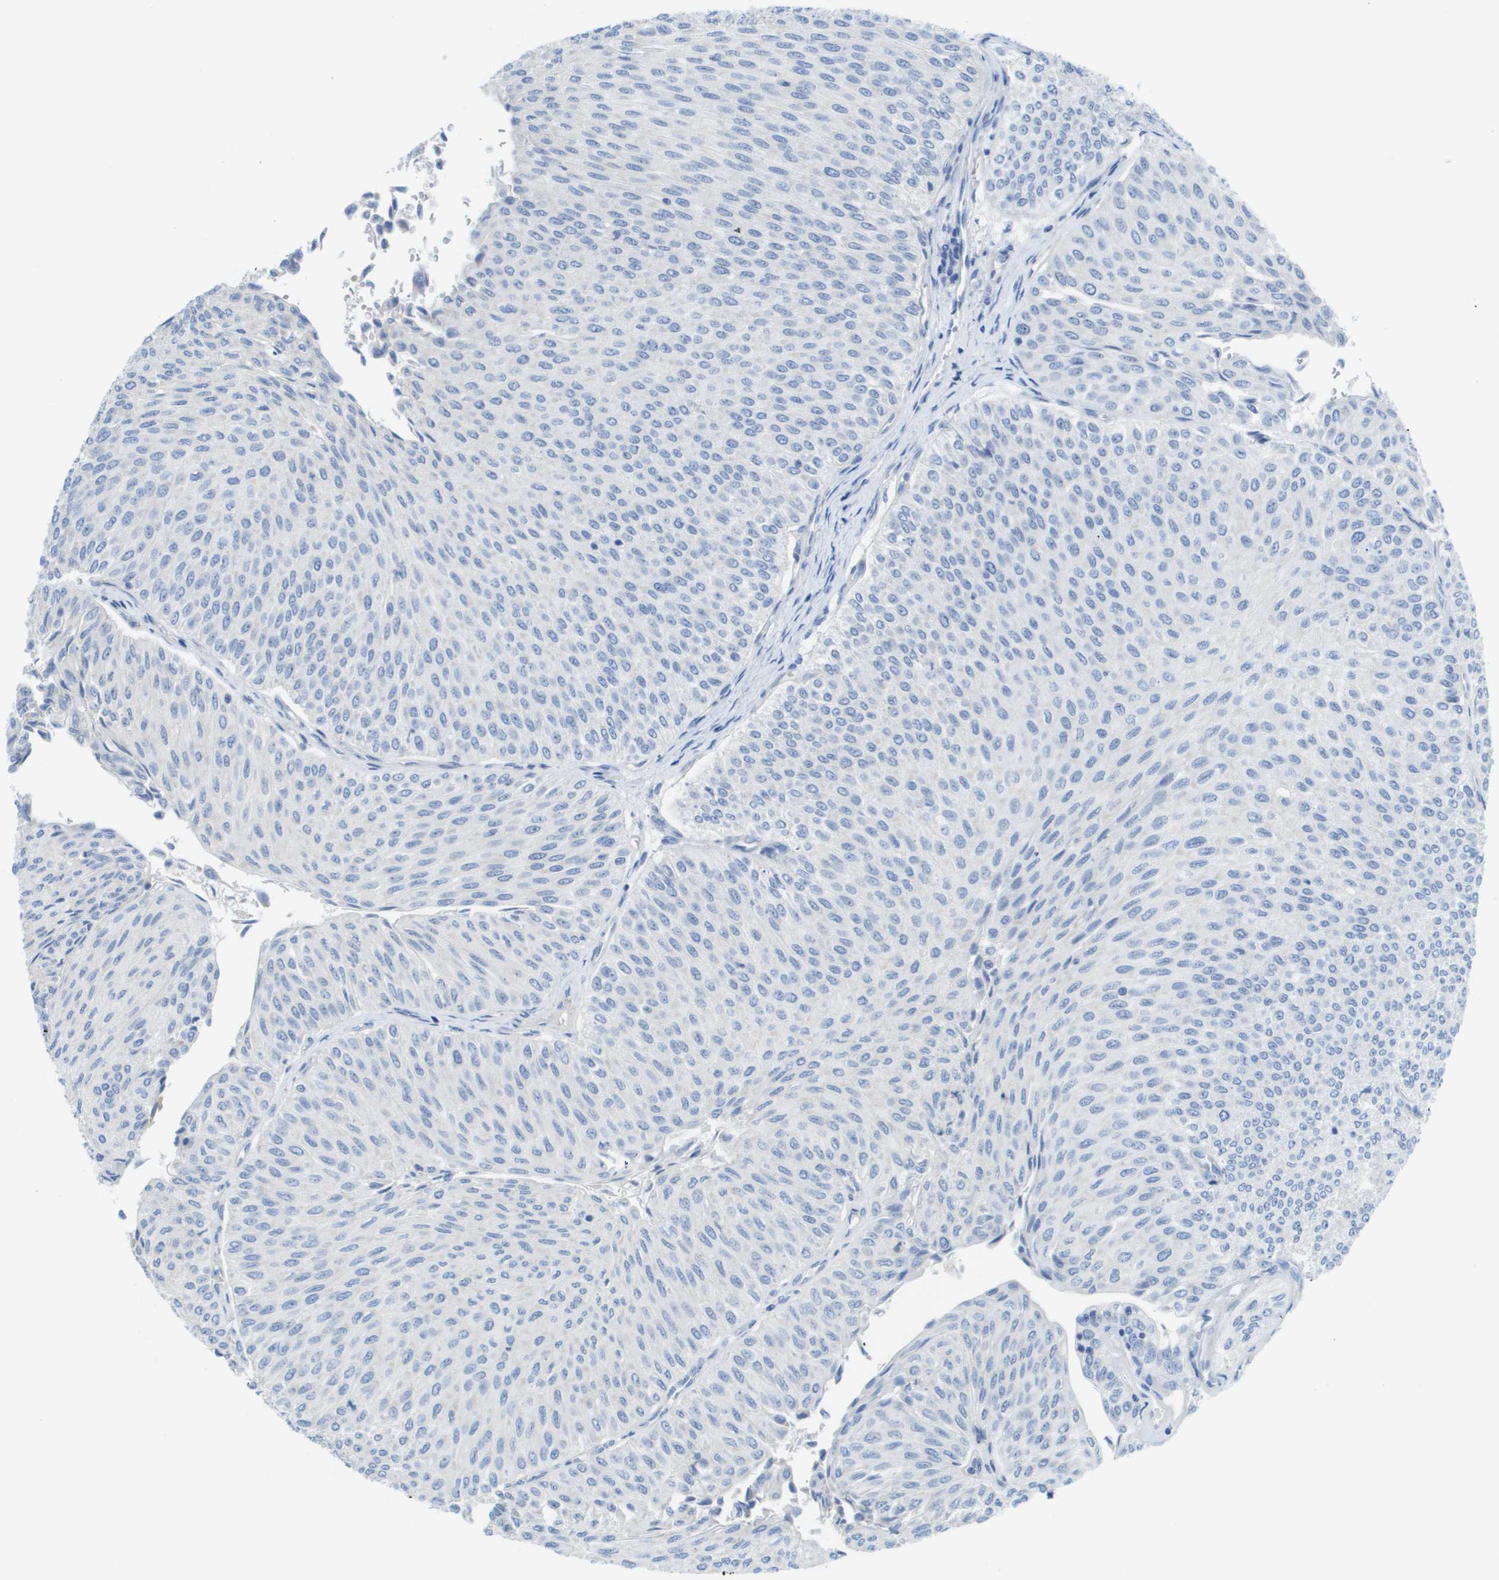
{"staining": {"intensity": "negative", "quantity": "none", "location": "none"}, "tissue": "urothelial cancer", "cell_type": "Tumor cells", "image_type": "cancer", "snomed": [{"axis": "morphology", "description": "Urothelial carcinoma, Low grade"}, {"axis": "topography", "description": "Urinary bladder"}], "caption": "A high-resolution histopathology image shows immunohistochemistry (IHC) staining of urothelial carcinoma (low-grade), which shows no significant expression in tumor cells. (Stains: DAB (3,3'-diaminobenzidine) IHC with hematoxylin counter stain, Microscopy: brightfield microscopy at high magnification).", "gene": "MYL3", "patient": {"sex": "male", "age": 78}}